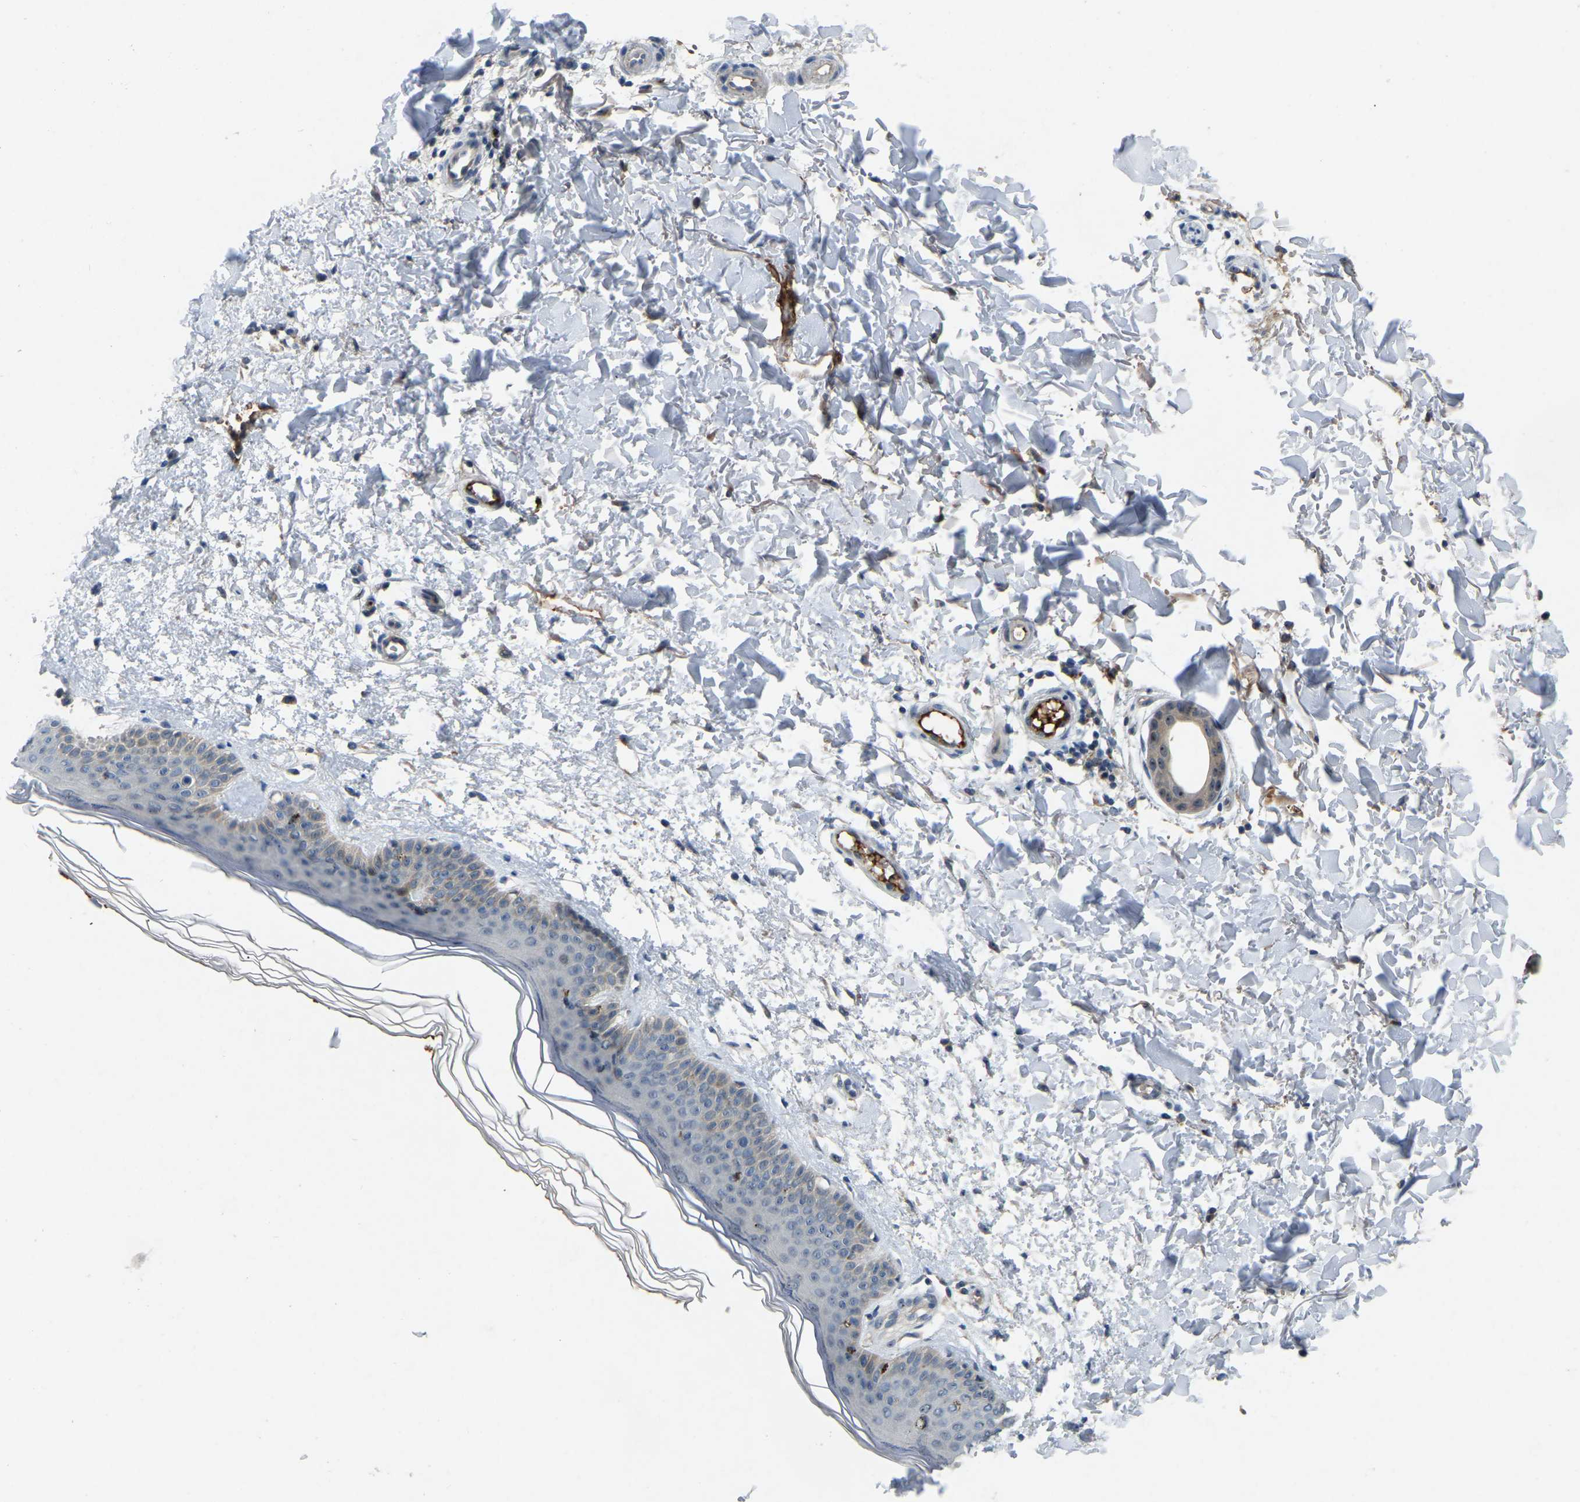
{"staining": {"intensity": "negative", "quantity": "none", "location": "none"}, "tissue": "skin", "cell_type": "Fibroblasts", "image_type": "normal", "snomed": [{"axis": "morphology", "description": "Normal tissue, NOS"}, {"axis": "morphology", "description": "Malignant melanoma, NOS"}, {"axis": "topography", "description": "Skin"}], "caption": "DAB immunohistochemical staining of benign human skin demonstrates no significant staining in fibroblasts. (DAB immunohistochemistry, high magnification).", "gene": "FHIT", "patient": {"sex": "male", "age": 83}}